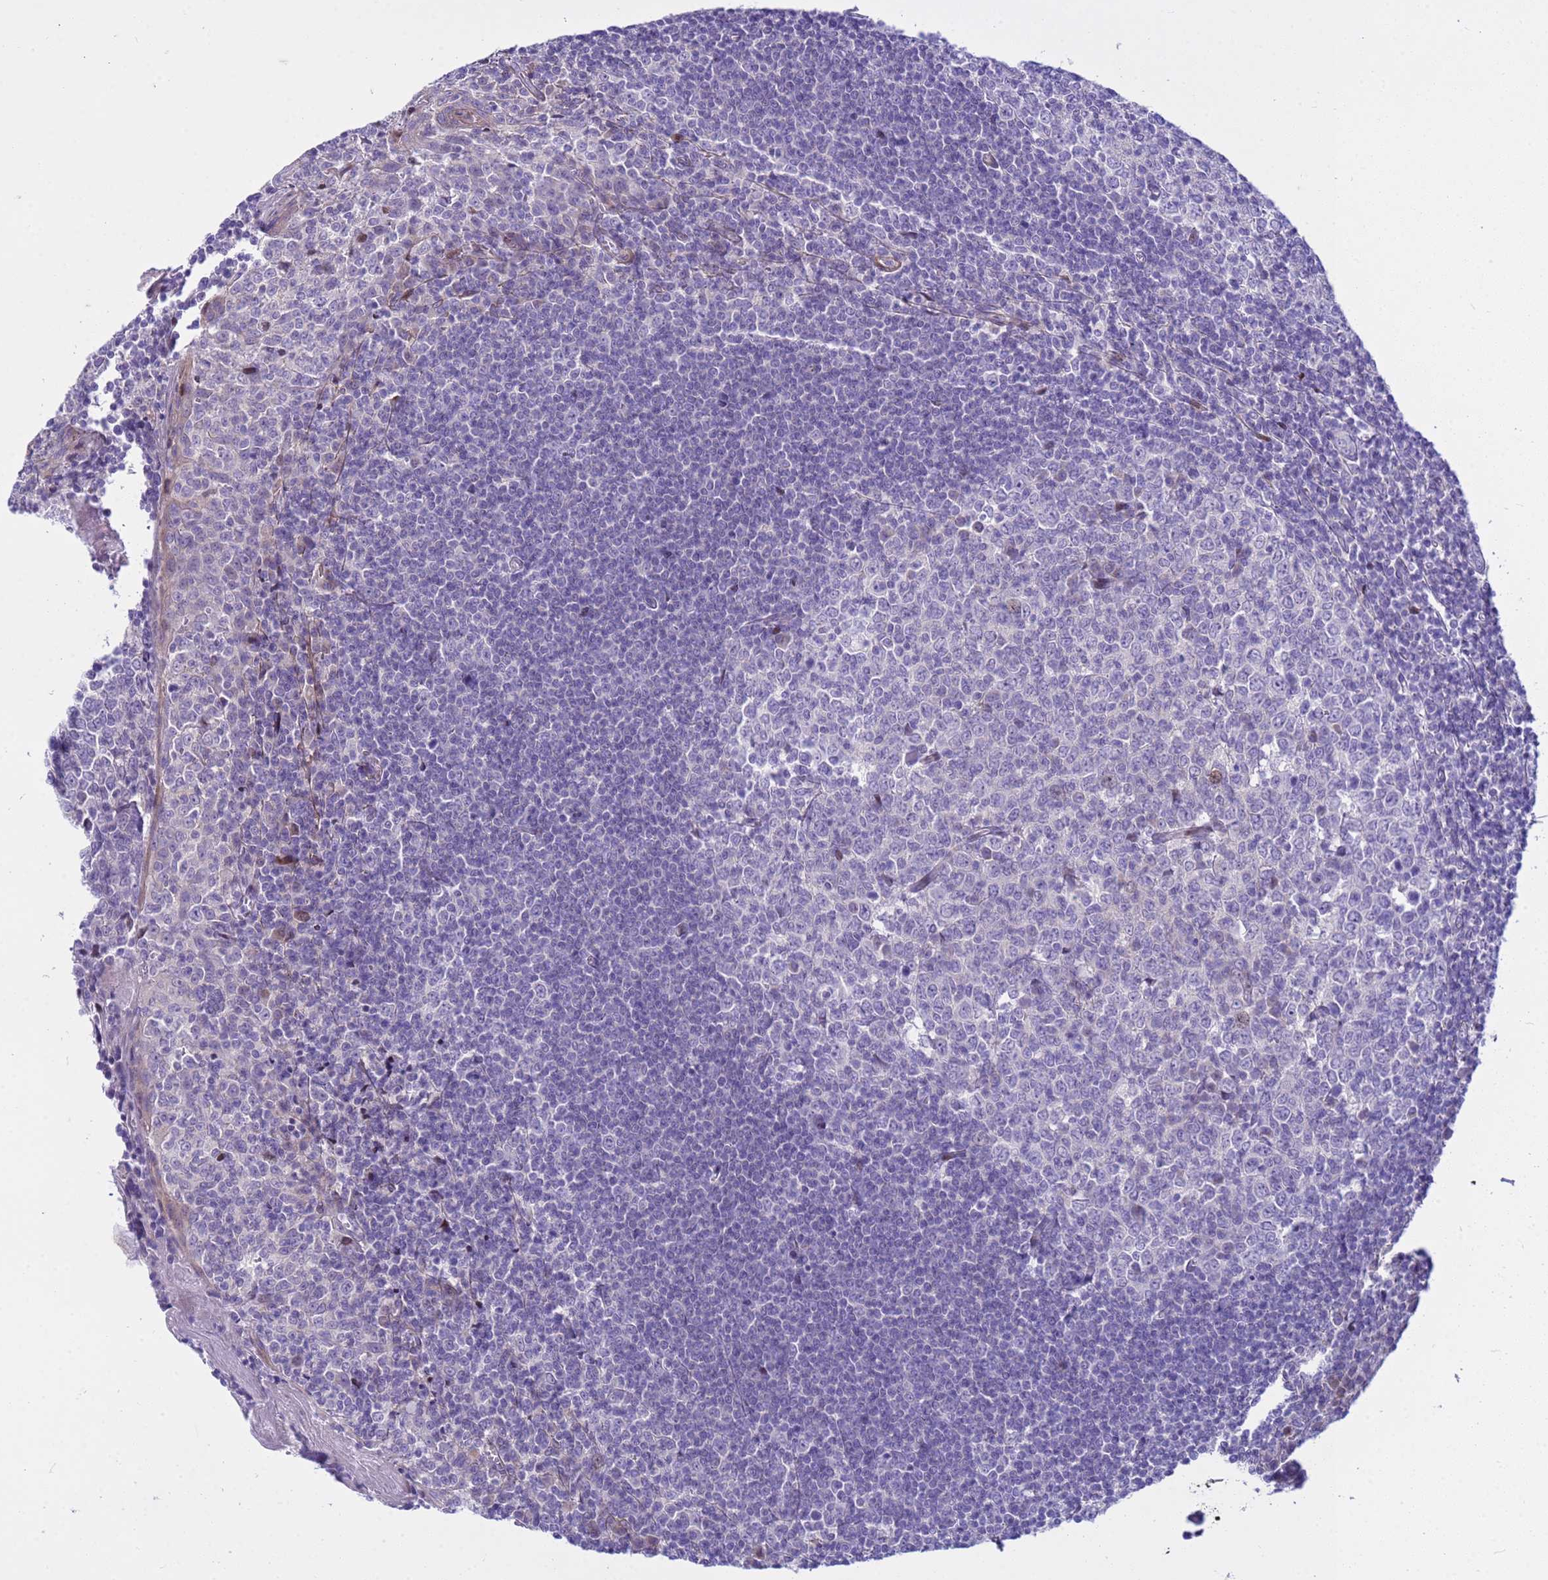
{"staining": {"intensity": "negative", "quantity": "none", "location": "none"}, "tissue": "tonsil", "cell_type": "Germinal center cells", "image_type": "normal", "snomed": [{"axis": "morphology", "description": "Normal tissue, NOS"}, {"axis": "topography", "description": "Tonsil"}], "caption": "DAB immunohistochemical staining of normal tonsil demonstrates no significant staining in germinal center cells.", "gene": "P2RX7", "patient": {"sex": "male", "age": 27}}